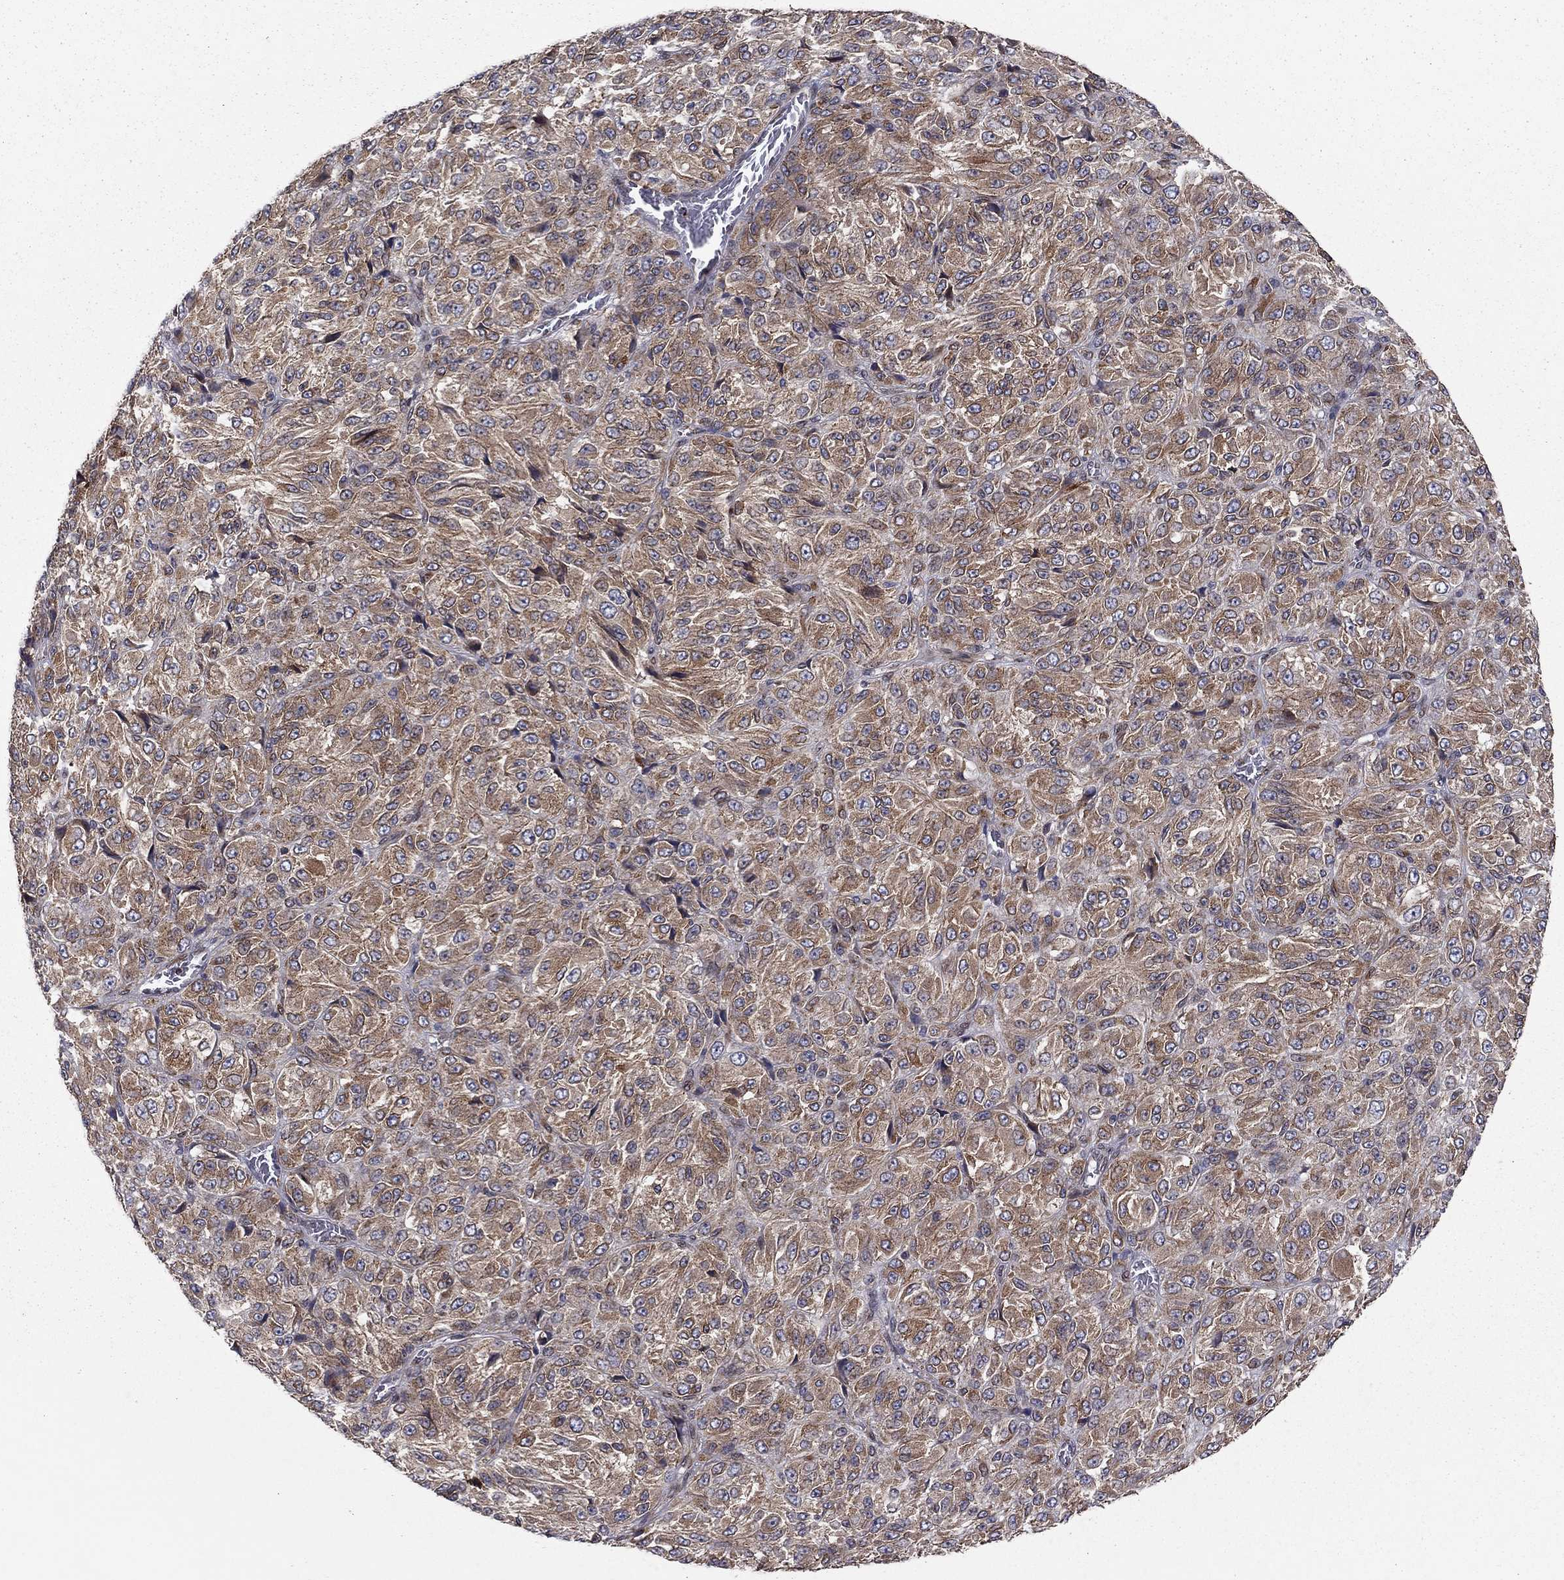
{"staining": {"intensity": "moderate", "quantity": ">75%", "location": "cytoplasmic/membranous"}, "tissue": "melanoma", "cell_type": "Tumor cells", "image_type": "cancer", "snomed": [{"axis": "morphology", "description": "Malignant melanoma, Metastatic site"}, {"axis": "topography", "description": "Brain"}], "caption": "Immunohistochemical staining of melanoma shows moderate cytoplasmic/membranous protein expression in about >75% of tumor cells.", "gene": "YIF1A", "patient": {"sex": "female", "age": 56}}